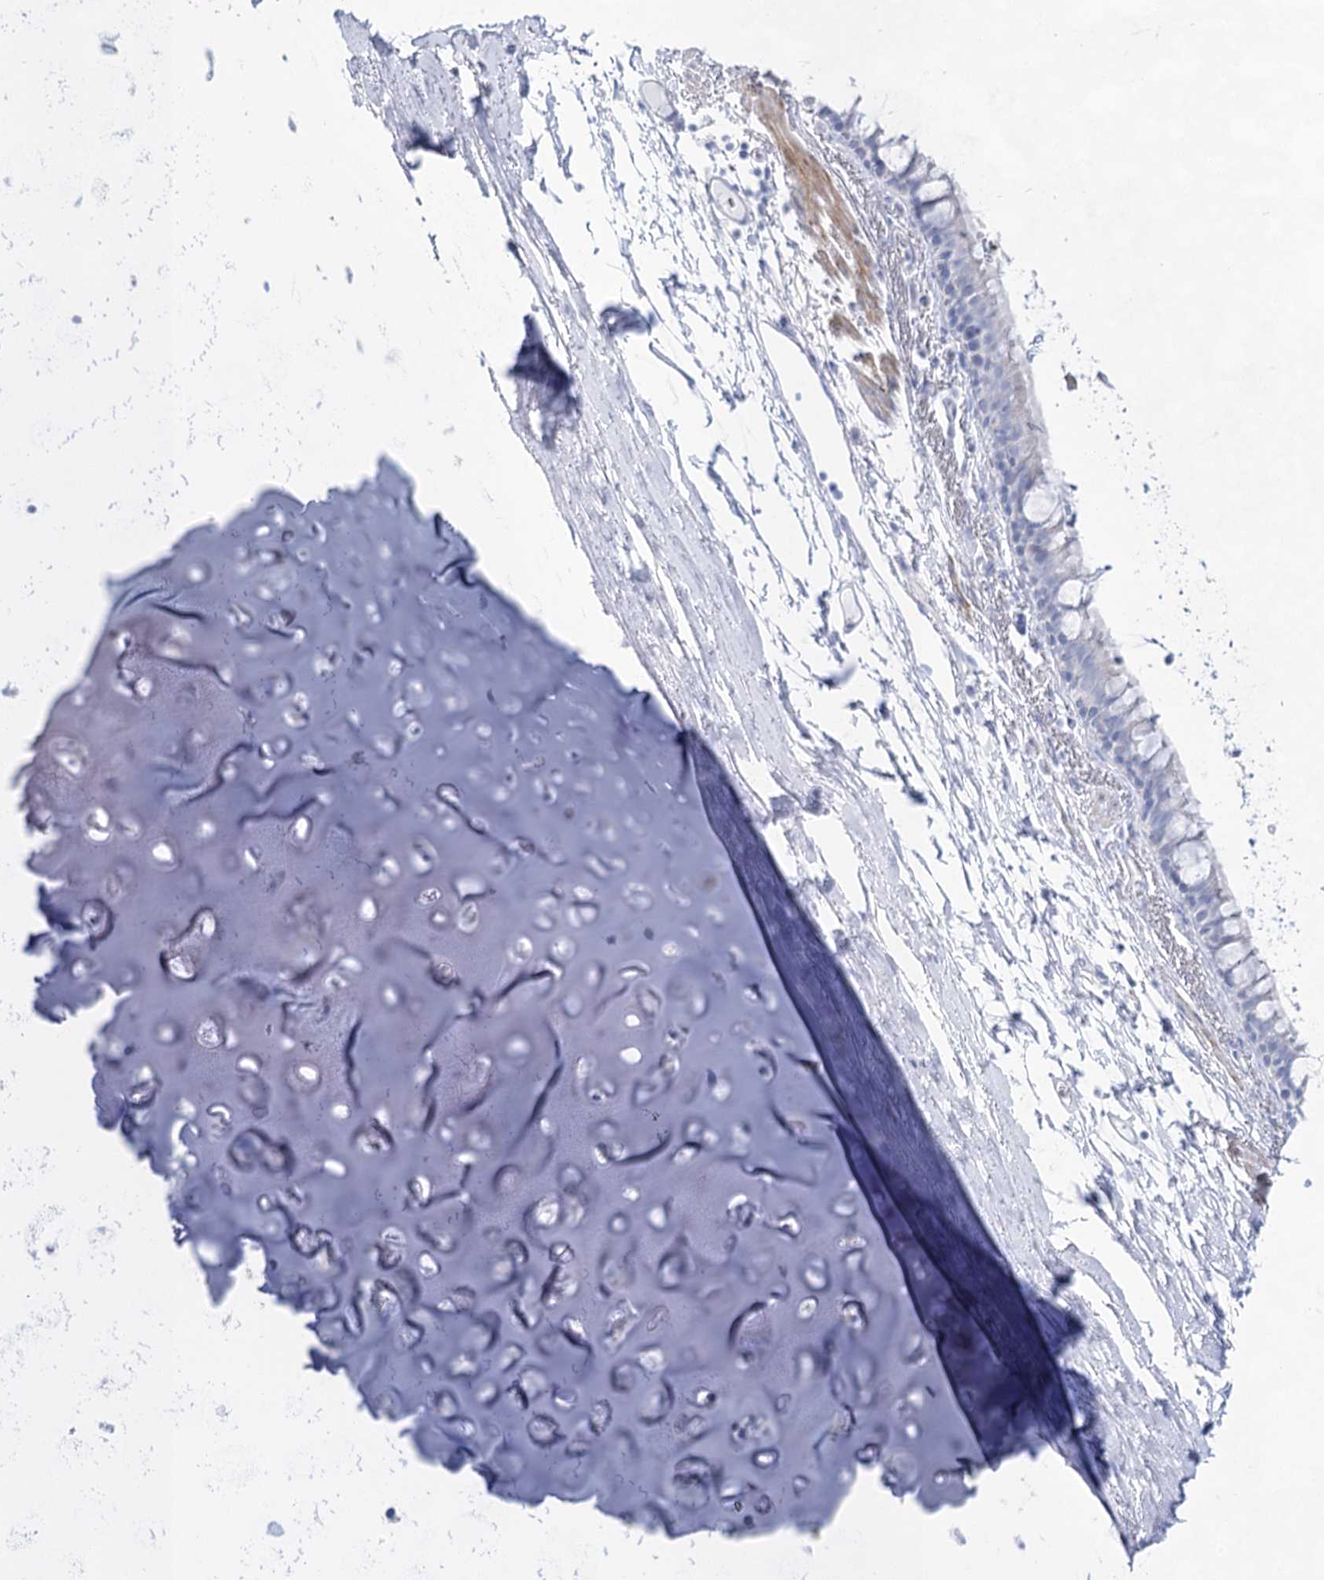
{"staining": {"intensity": "negative", "quantity": "none", "location": "none"}, "tissue": "bronchus", "cell_type": "Respiratory epithelial cells", "image_type": "normal", "snomed": [{"axis": "morphology", "description": "Normal tissue, NOS"}, {"axis": "topography", "description": "Cartilage tissue"}], "caption": "High power microscopy histopathology image of an immunohistochemistry micrograph of unremarkable bronchus, revealing no significant expression in respiratory epithelial cells.", "gene": "ACRV1", "patient": {"sex": "male", "age": 63}}